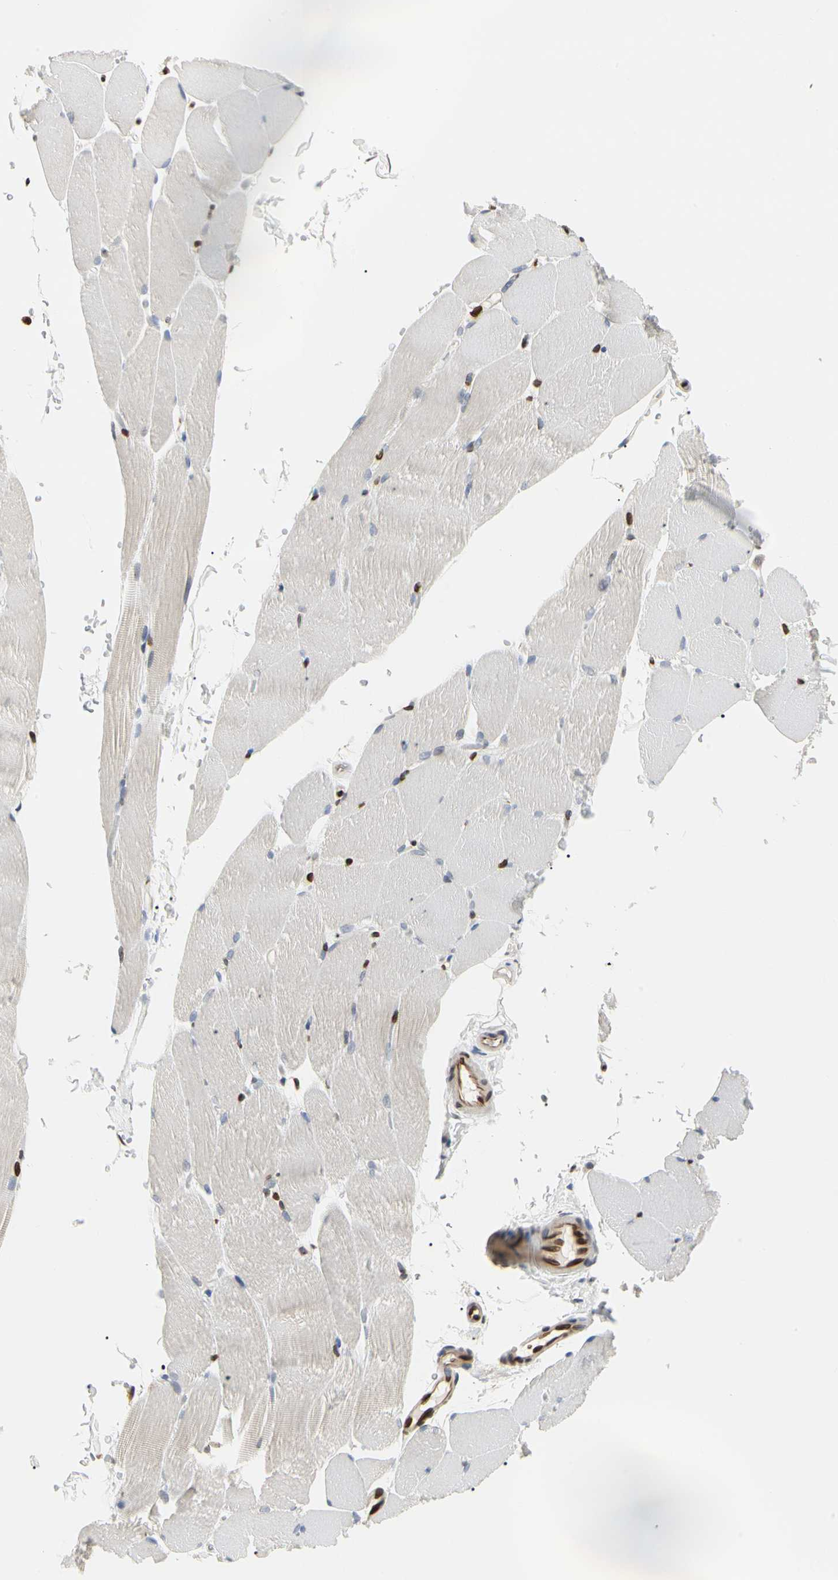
{"staining": {"intensity": "negative", "quantity": "none", "location": "none"}, "tissue": "skeletal muscle", "cell_type": "Myocytes", "image_type": "normal", "snomed": [{"axis": "morphology", "description": "Normal tissue, NOS"}, {"axis": "topography", "description": "Skeletal muscle"}, {"axis": "topography", "description": "Parathyroid gland"}], "caption": "The micrograph reveals no staining of myocytes in normal skeletal muscle. Brightfield microscopy of immunohistochemistry (IHC) stained with DAB (brown) and hematoxylin (blue), captured at high magnification.", "gene": "TMPO", "patient": {"sex": "female", "age": 37}}